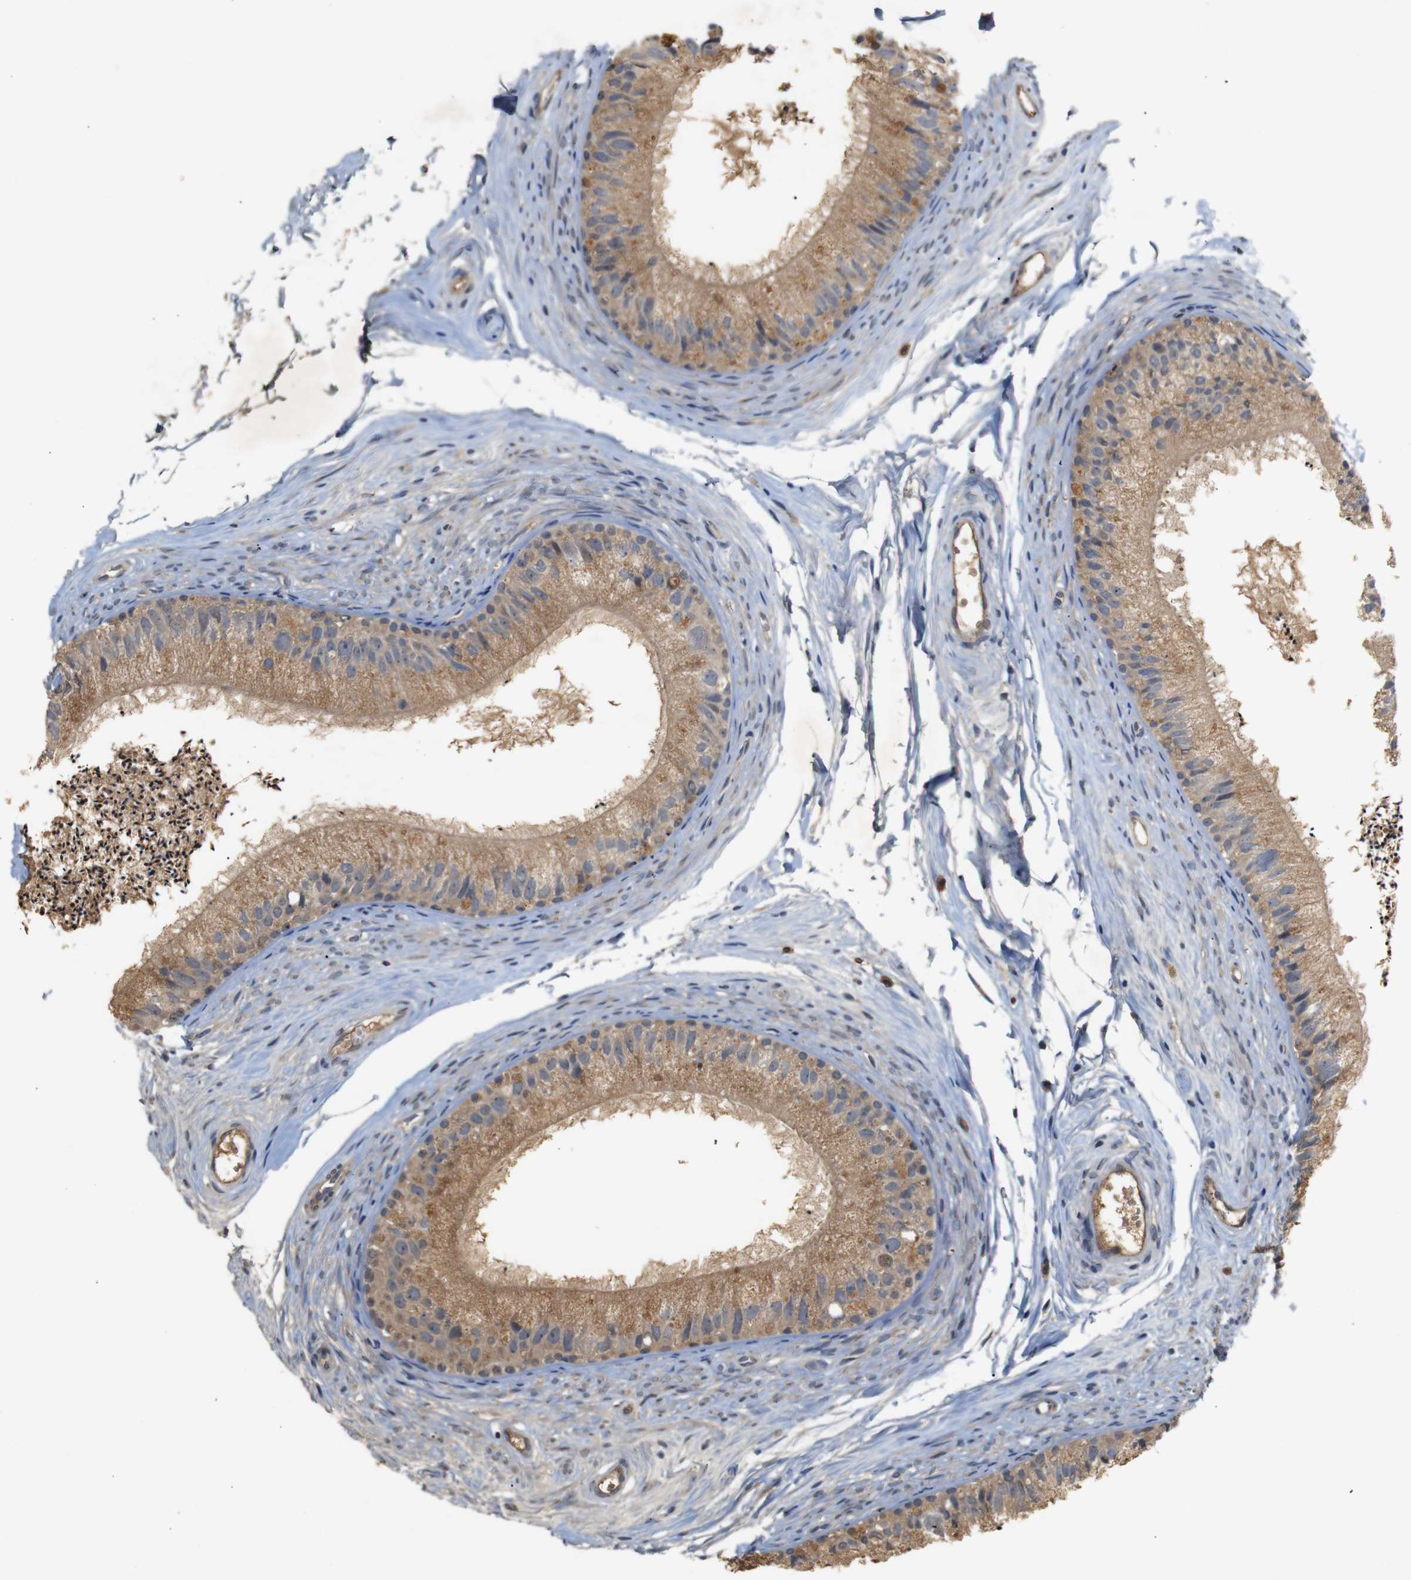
{"staining": {"intensity": "moderate", "quantity": ">75%", "location": "cytoplasmic/membranous"}, "tissue": "epididymis", "cell_type": "Glandular cells", "image_type": "normal", "snomed": [{"axis": "morphology", "description": "Normal tissue, NOS"}, {"axis": "topography", "description": "Epididymis"}], "caption": "Glandular cells demonstrate medium levels of moderate cytoplasmic/membranous expression in approximately >75% of cells in normal epididymis.", "gene": "PTPN1", "patient": {"sex": "male", "age": 56}}